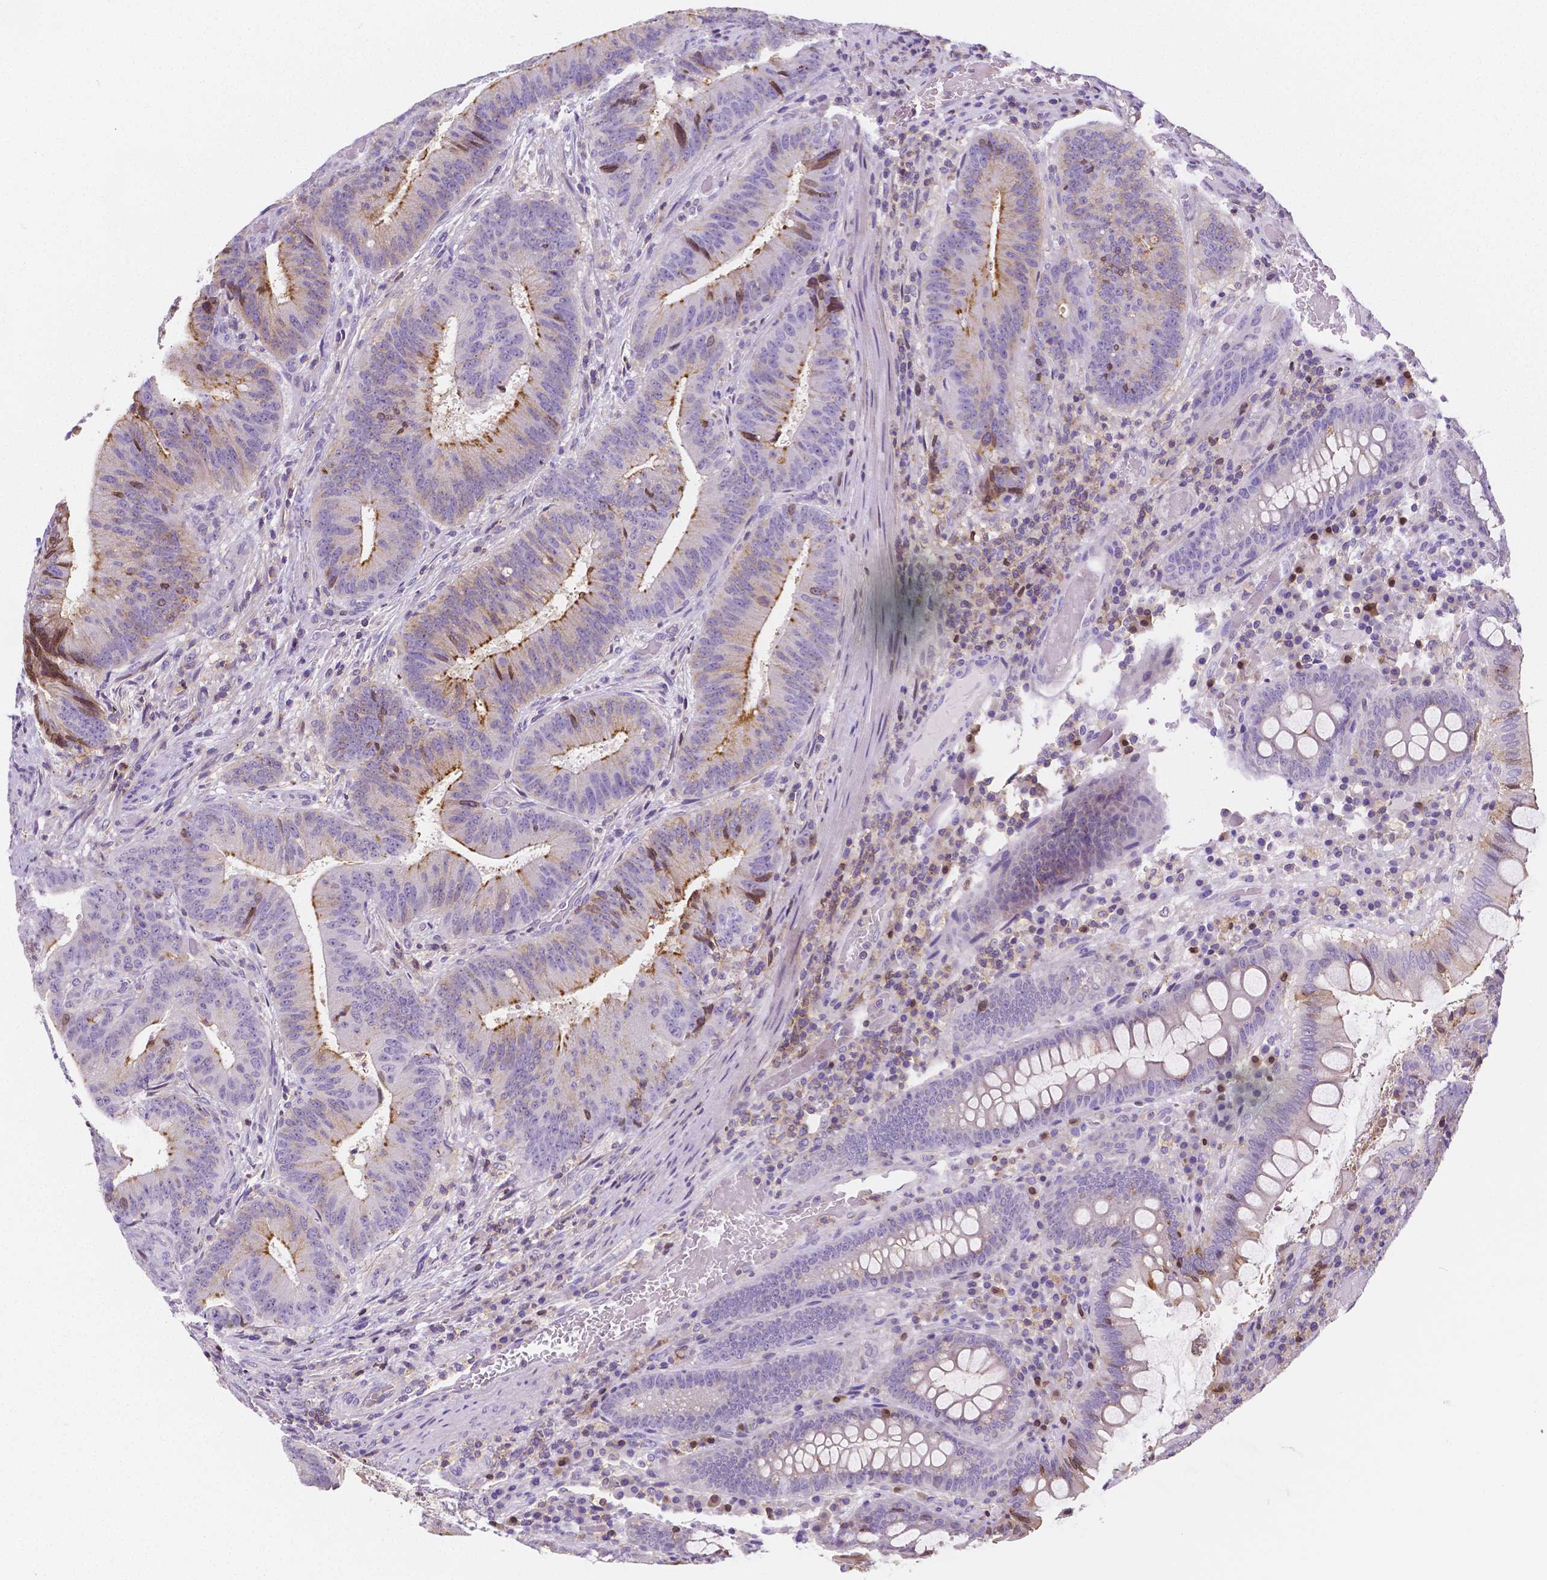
{"staining": {"intensity": "moderate", "quantity": "<25%", "location": "cytoplasmic/membranous"}, "tissue": "colorectal cancer", "cell_type": "Tumor cells", "image_type": "cancer", "snomed": [{"axis": "morphology", "description": "Adenocarcinoma, NOS"}, {"axis": "topography", "description": "Colon"}], "caption": "Colorectal cancer stained with a brown dye displays moderate cytoplasmic/membranous positive expression in about <25% of tumor cells.", "gene": "GABRD", "patient": {"sex": "female", "age": 43}}